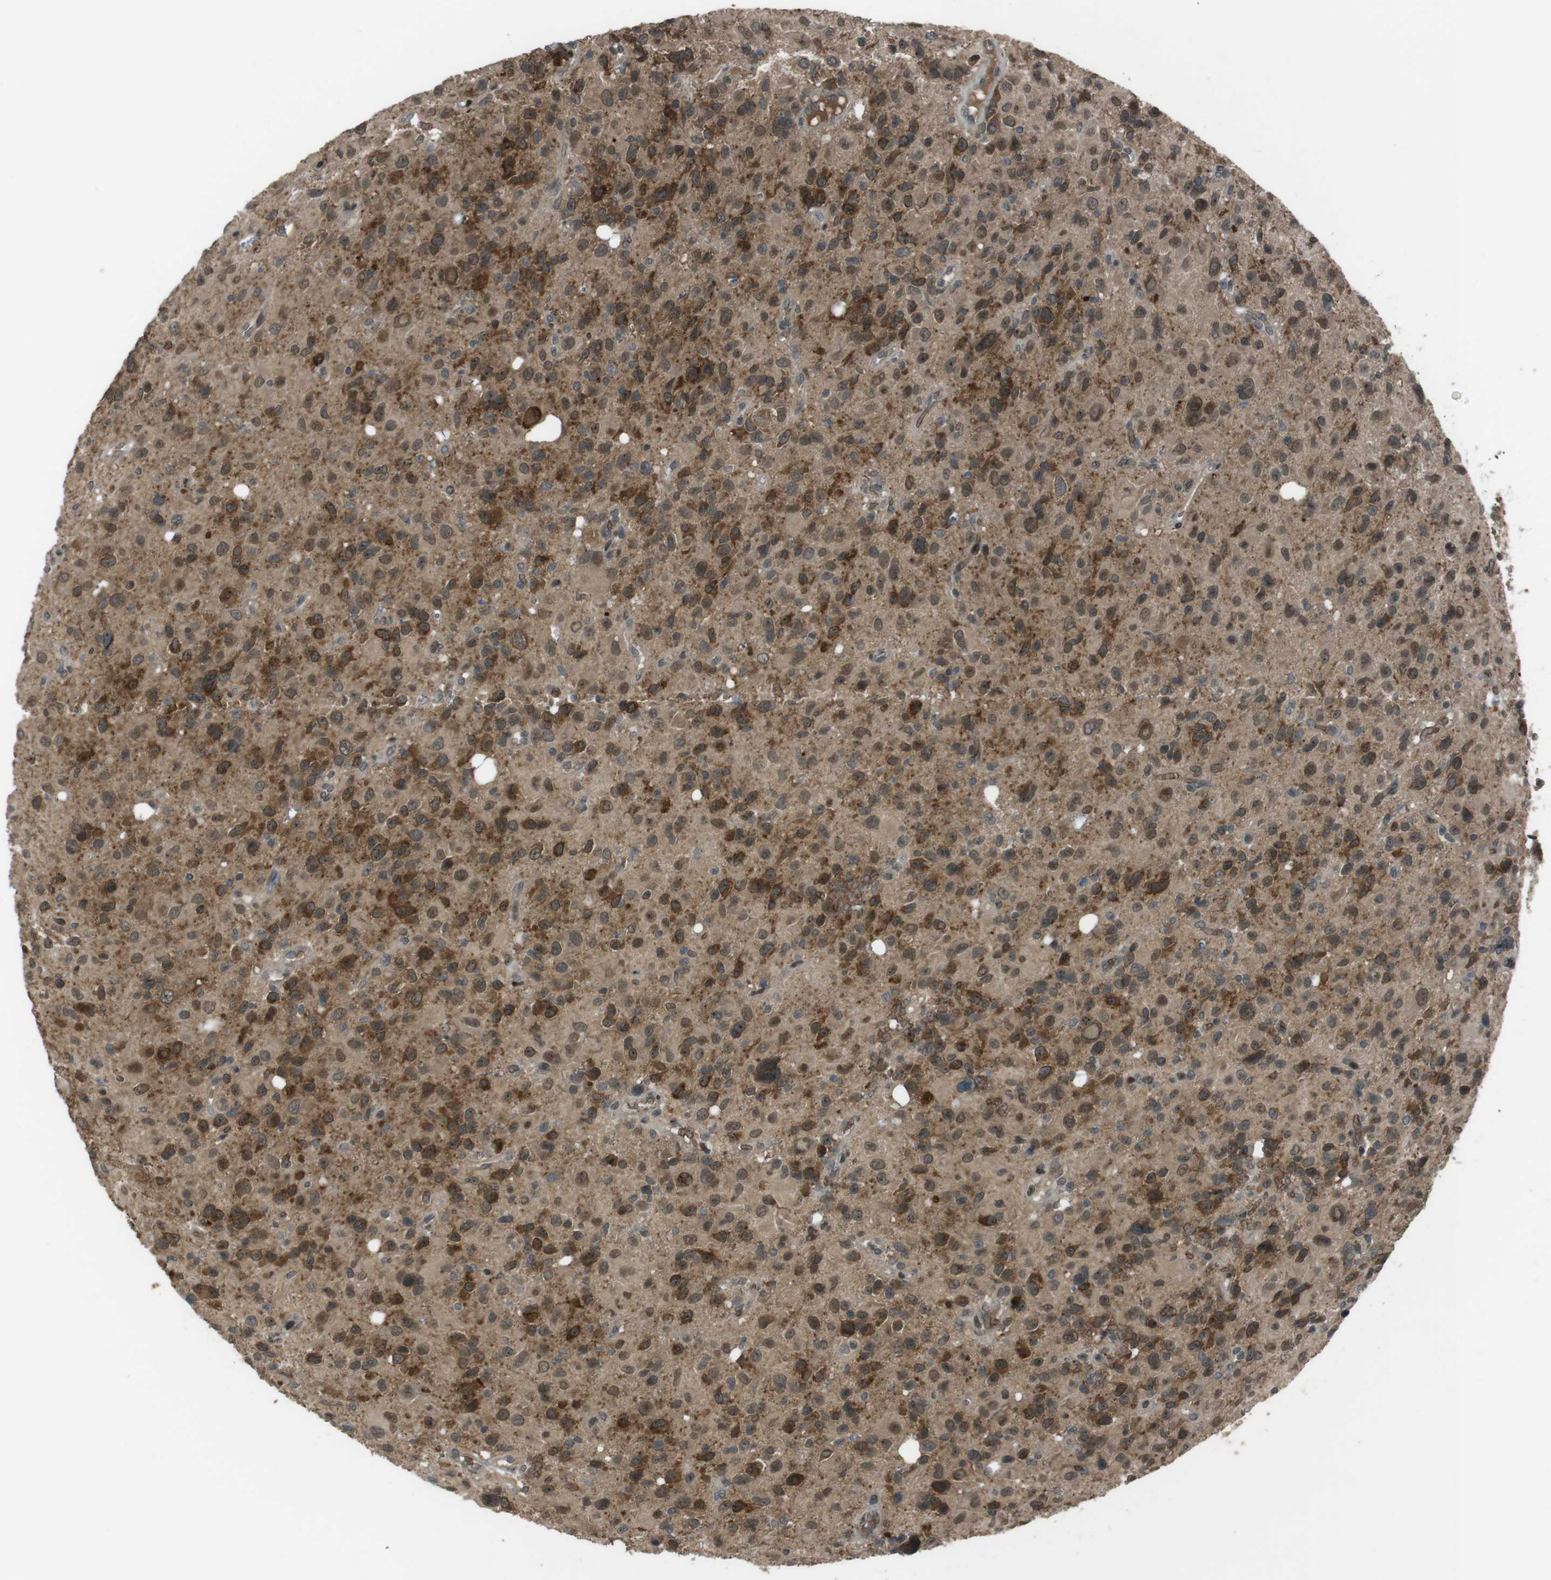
{"staining": {"intensity": "moderate", "quantity": ">75%", "location": "cytoplasmic/membranous"}, "tissue": "glioma", "cell_type": "Tumor cells", "image_type": "cancer", "snomed": [{"axis": "morphology", "description": "Glioma, malignant, High grade"}, {"axis": "topography", "description": "Brain"}], "caption": "A photomicrograph showing moderate cytoplasmic/membranous staining in about >75% of tumor cells in glioma, as visualized by brown immunohistochemical staining.", "gene": "SLITRK5", "patient": {"sex": "male", "age": 48}}